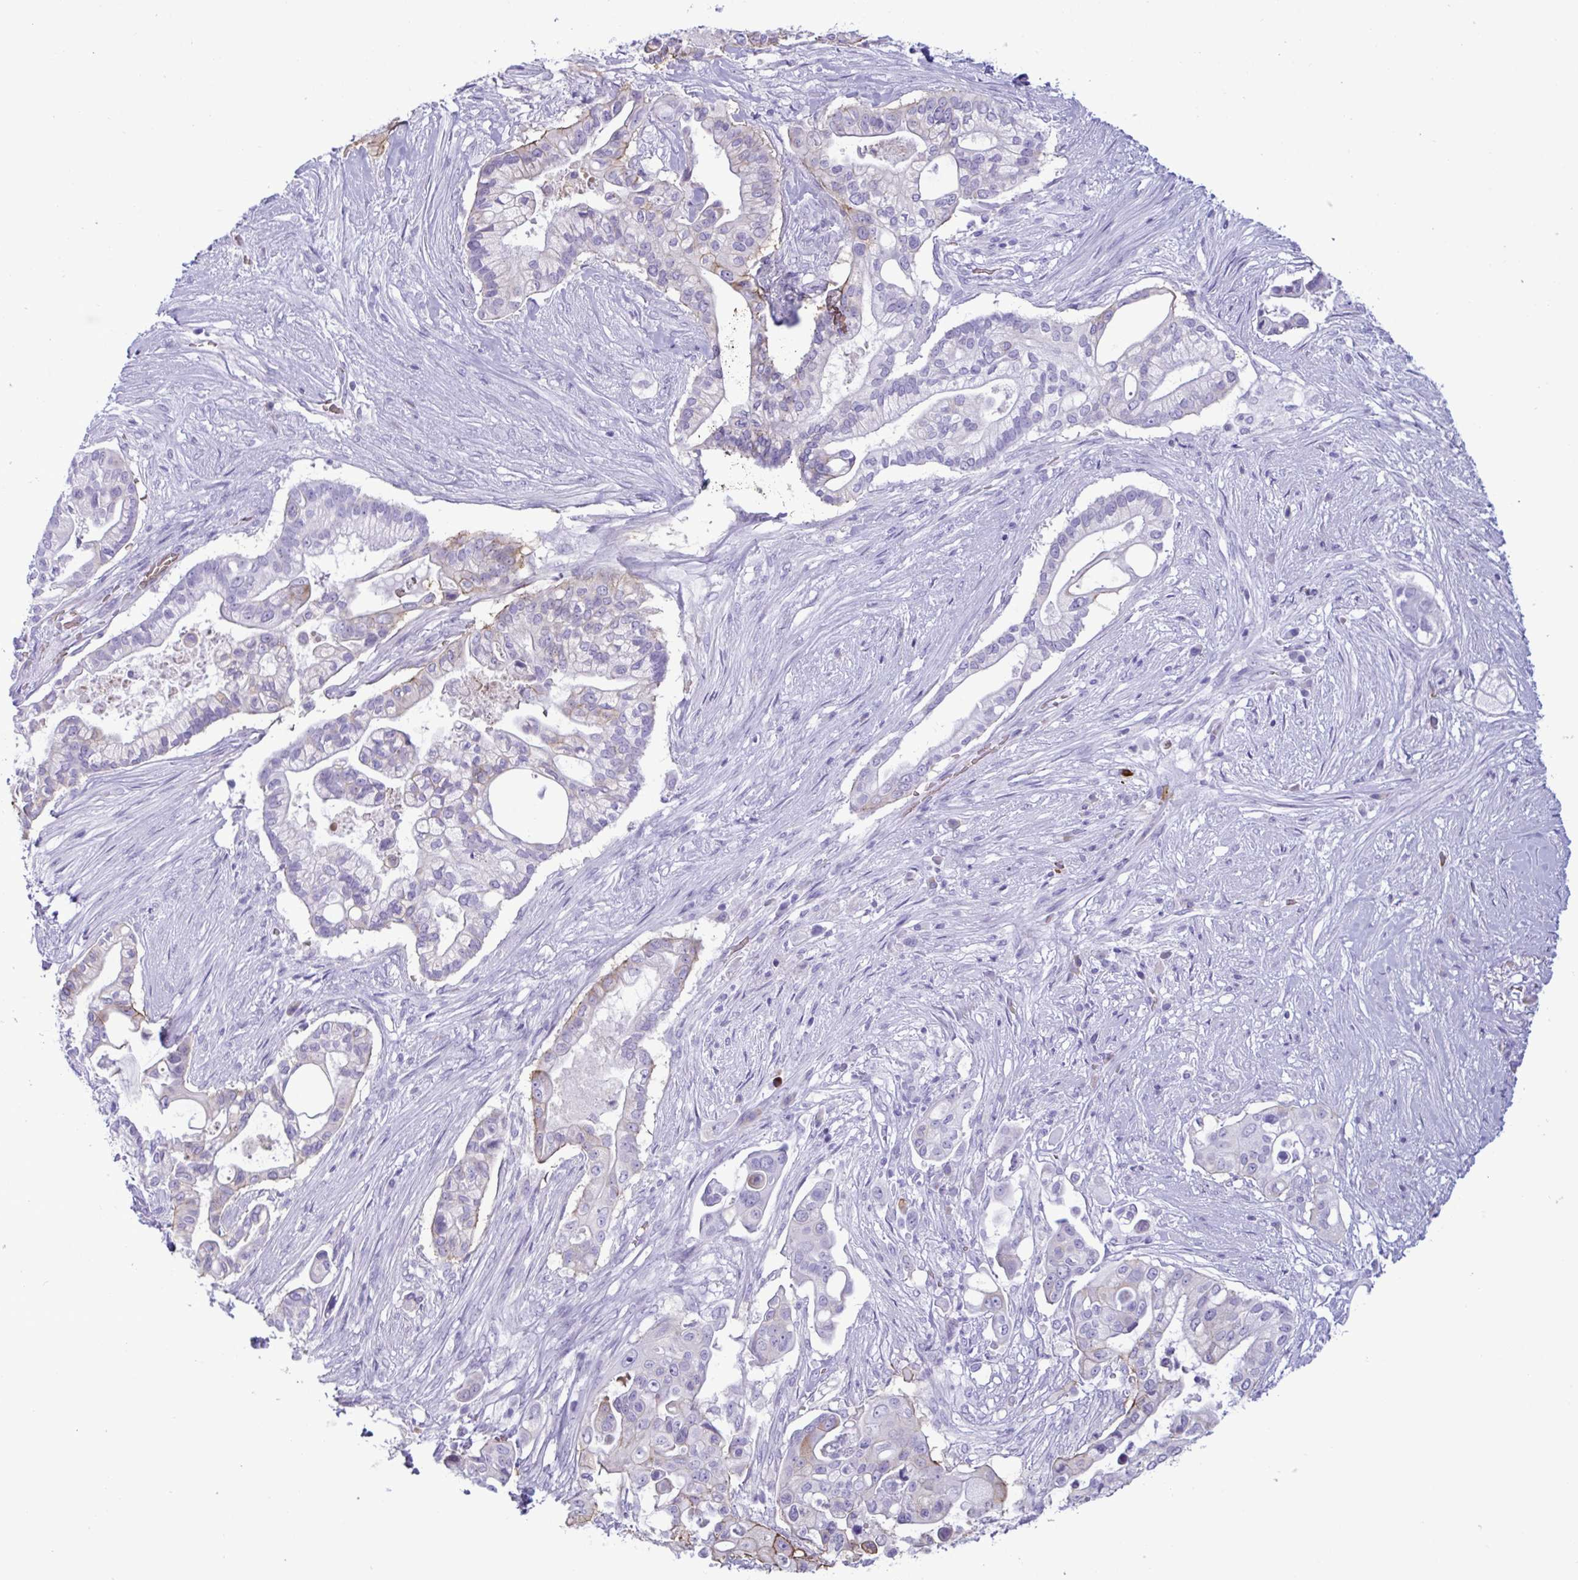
{"staining": {"intensity": "negative", "quantity": "none", "location": "none"}, "tissue": "pancreatic cancer", "cell_type": "Tumor cells", "image_type": "cancer", "snomed": [{"axis": "morphology", "description": "Adenocarcinoma, NOS"}, {"axis": "topography", "description": "Pancreas"}], "caption": "This is an IHC photomicrograph of pancreatic cancer. There is no positivity in tumor cells.", "gene": "SLC2A1", "patient": {"sex": "female", "age": 69}}